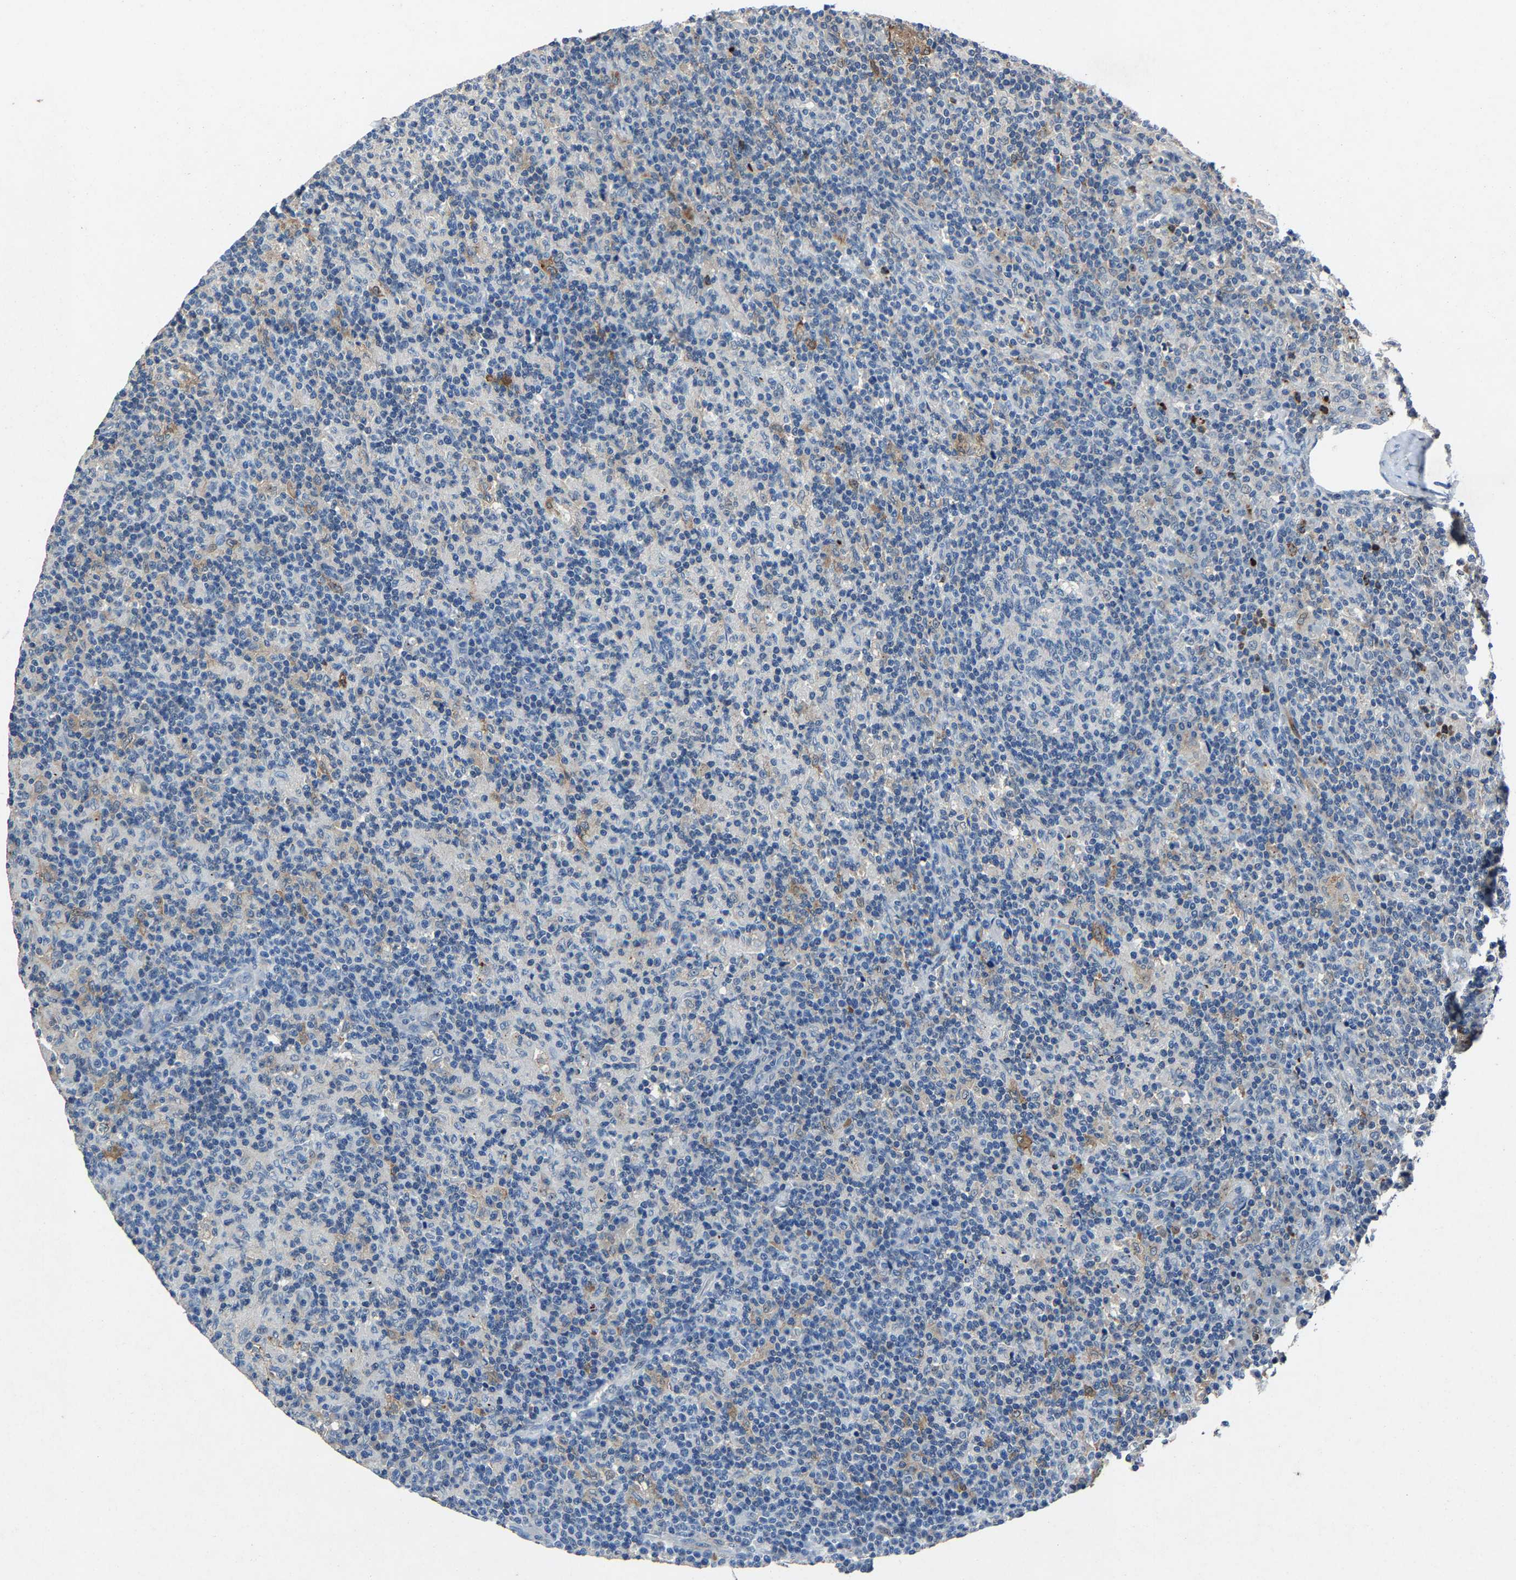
{"staining": {"intensity": "negative", "quantity": "none", "location": "none"}, "tissue": "lymph node", "cell_type": "Germinal center cells", "image_type": "normal", "snomed": [{"axis": "morphology", "description": "Normal tissue, NOS"}, {"axis": "morphology", "description": "Inflammation, NOS"}, {"axis": "topography", "description": "Lymph node"}], "caption": "Immunohistochemistry (IHC) histopathology image of benign lymph node: human lymph node stained with DAB demonstrates no significant protein positivity in germinal center cells. The staining was performed using DAB to visualize the protein expression in brown, while the nuclei were stained in blue with hematoxylin (Magnification: 20x).", "gene": "PCNX2", "patient": {"sex": "male", "age": 55}}